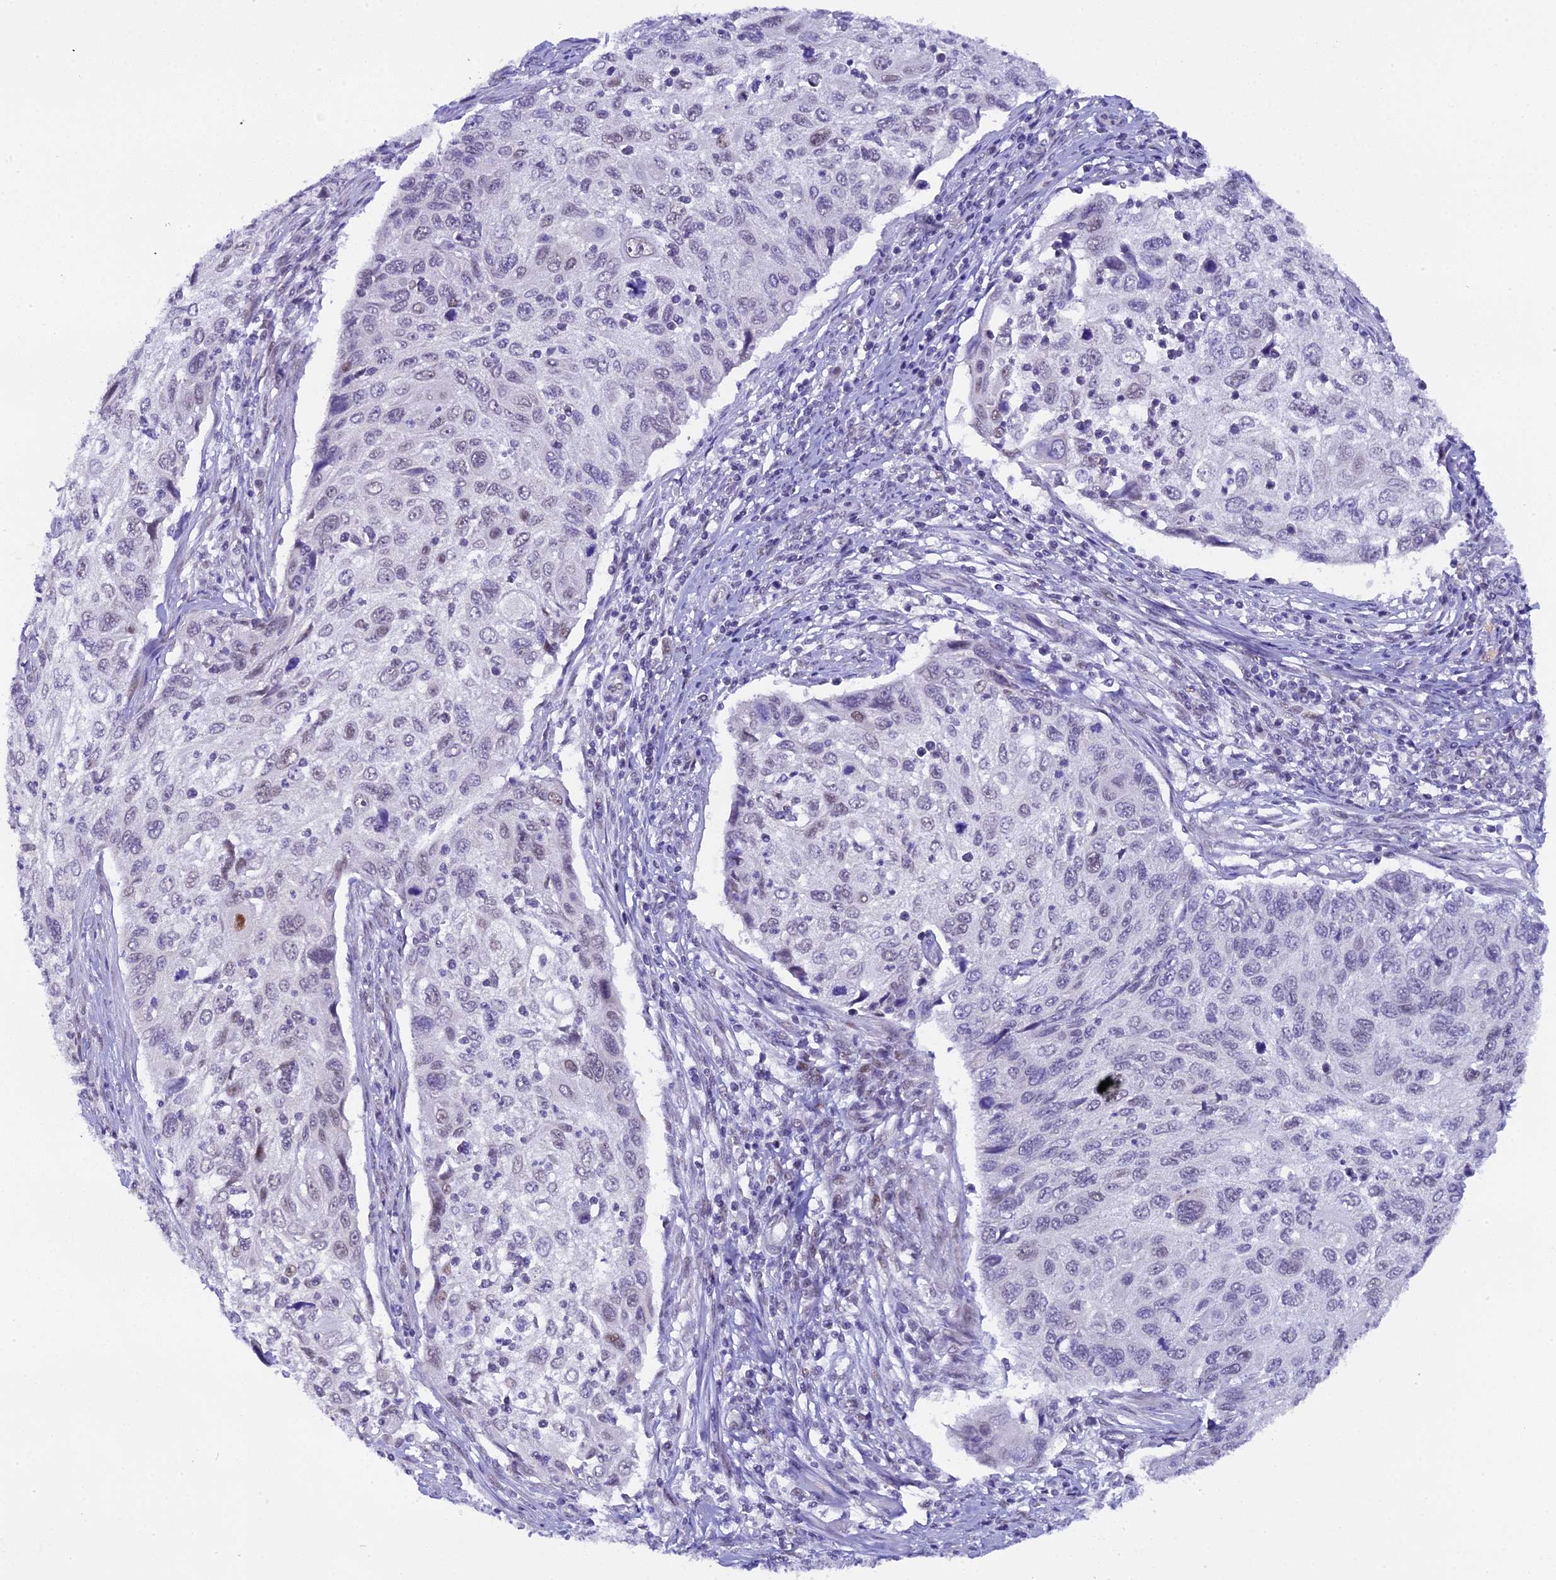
{"staining": {"intensity": "negative", "quantity": "none", "location": "none"}, "tissue": "cervical cancer", "cell_type": "Tumor cells", "image_type": "cancer", "snomed": [{"axis": "morphology", "description": "Squamous cell carcinoma, NOS"}, {"axis": "topography", "description": "Cervix"}], "caption": "Immunohistochemical staining of cervical squamous cell carcinoma exhibits no significant staining in tumor cells. (Brightfield microscopy of DAB (3,3'-diaminobenzidine) IHC at high magnification).", "gene": "OSGEP", "patient": {"sex": "female", "age": 70}}